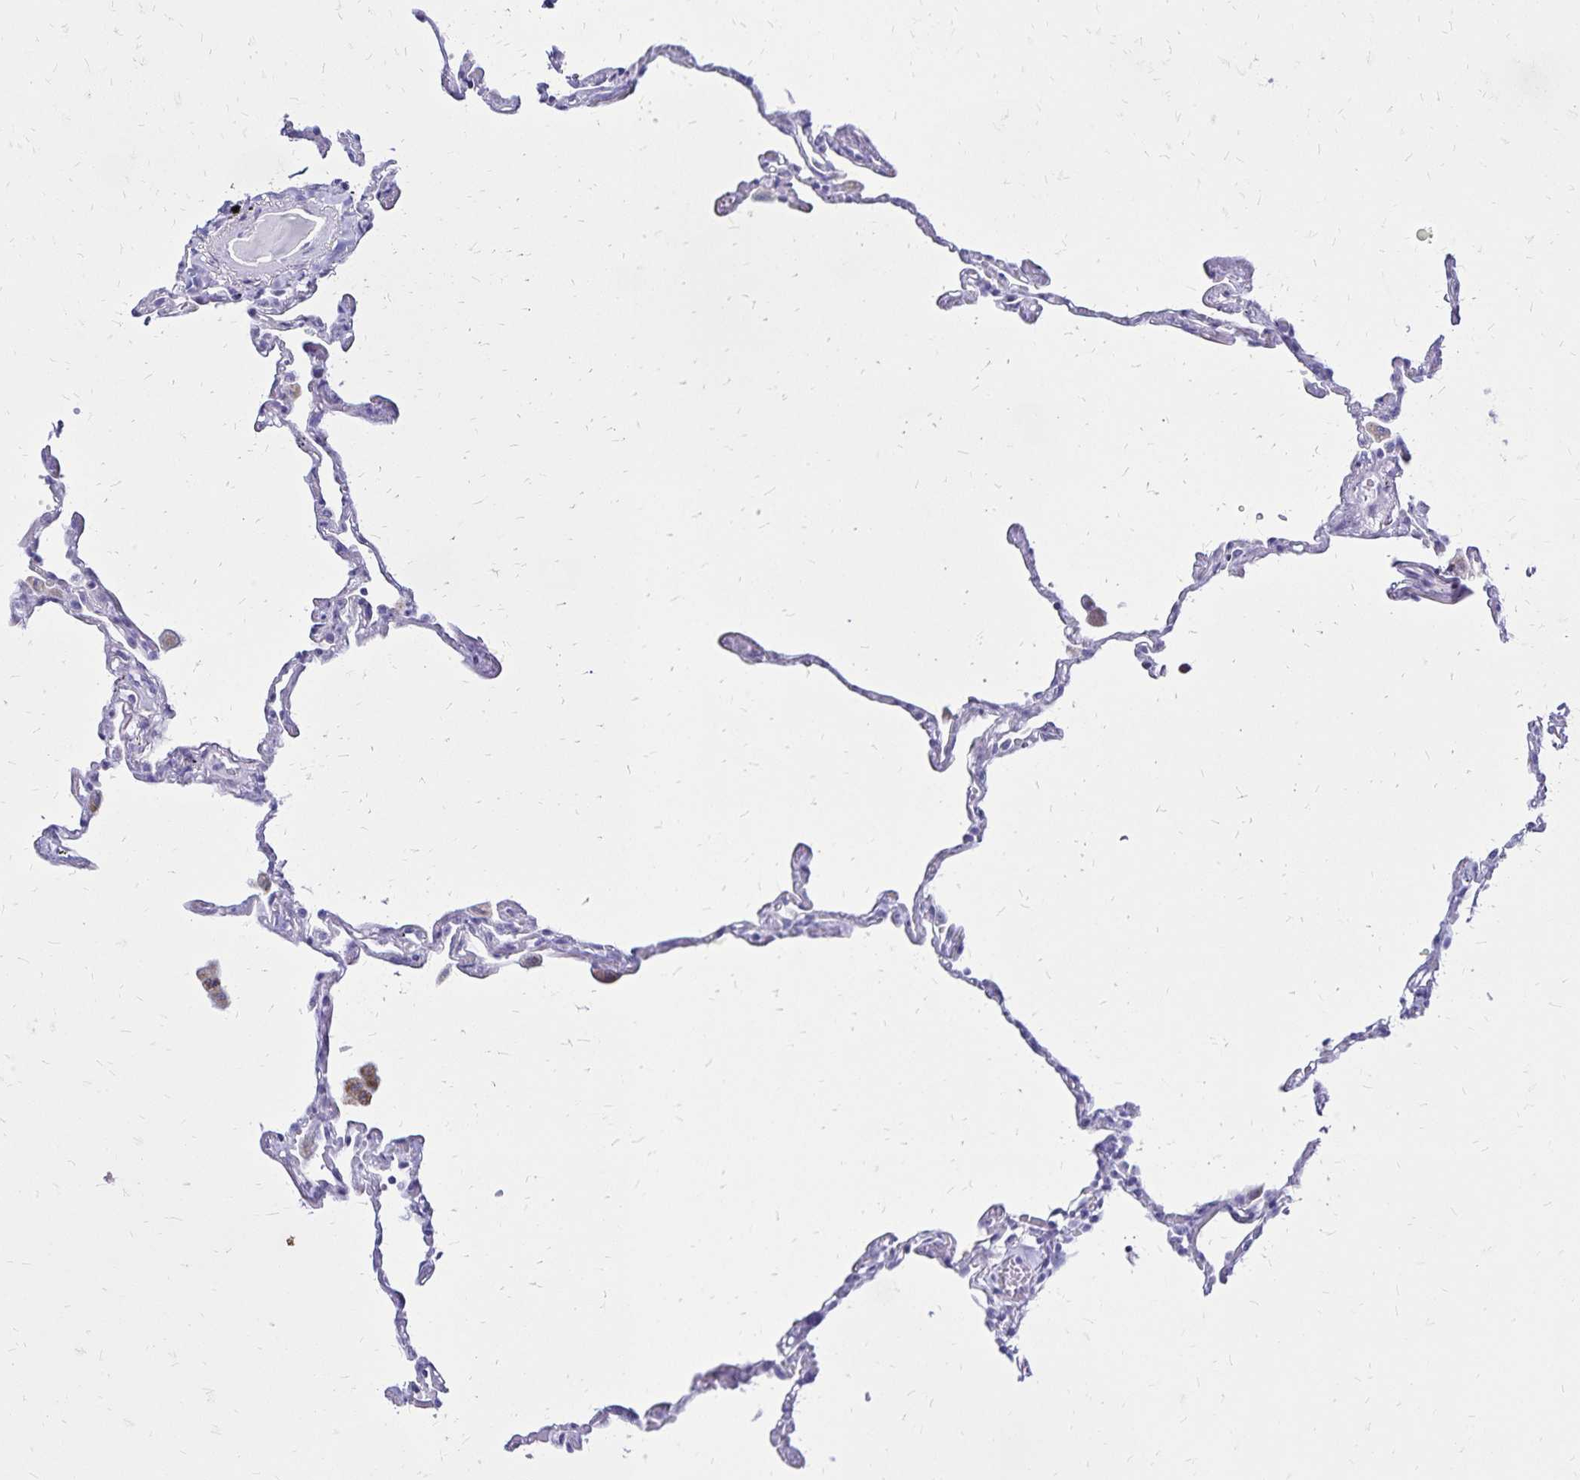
{"staining": {"intensity": "negative", "quantity": "none", "location": "none"}, "tissue": "lung", "cell_type": "Alveolar cells", "image_type": "normal", "snomed": [{"axis": "morphology", "description": "Normal tissue, NOS"}, {"axis": "topography", "description": "Lung"}], "caption": "The micrograph demonstrates no significant positivity in alveolar cells of lung.", "gene": "LIN28B", "patient": {"sex": "female", "age": 67}}